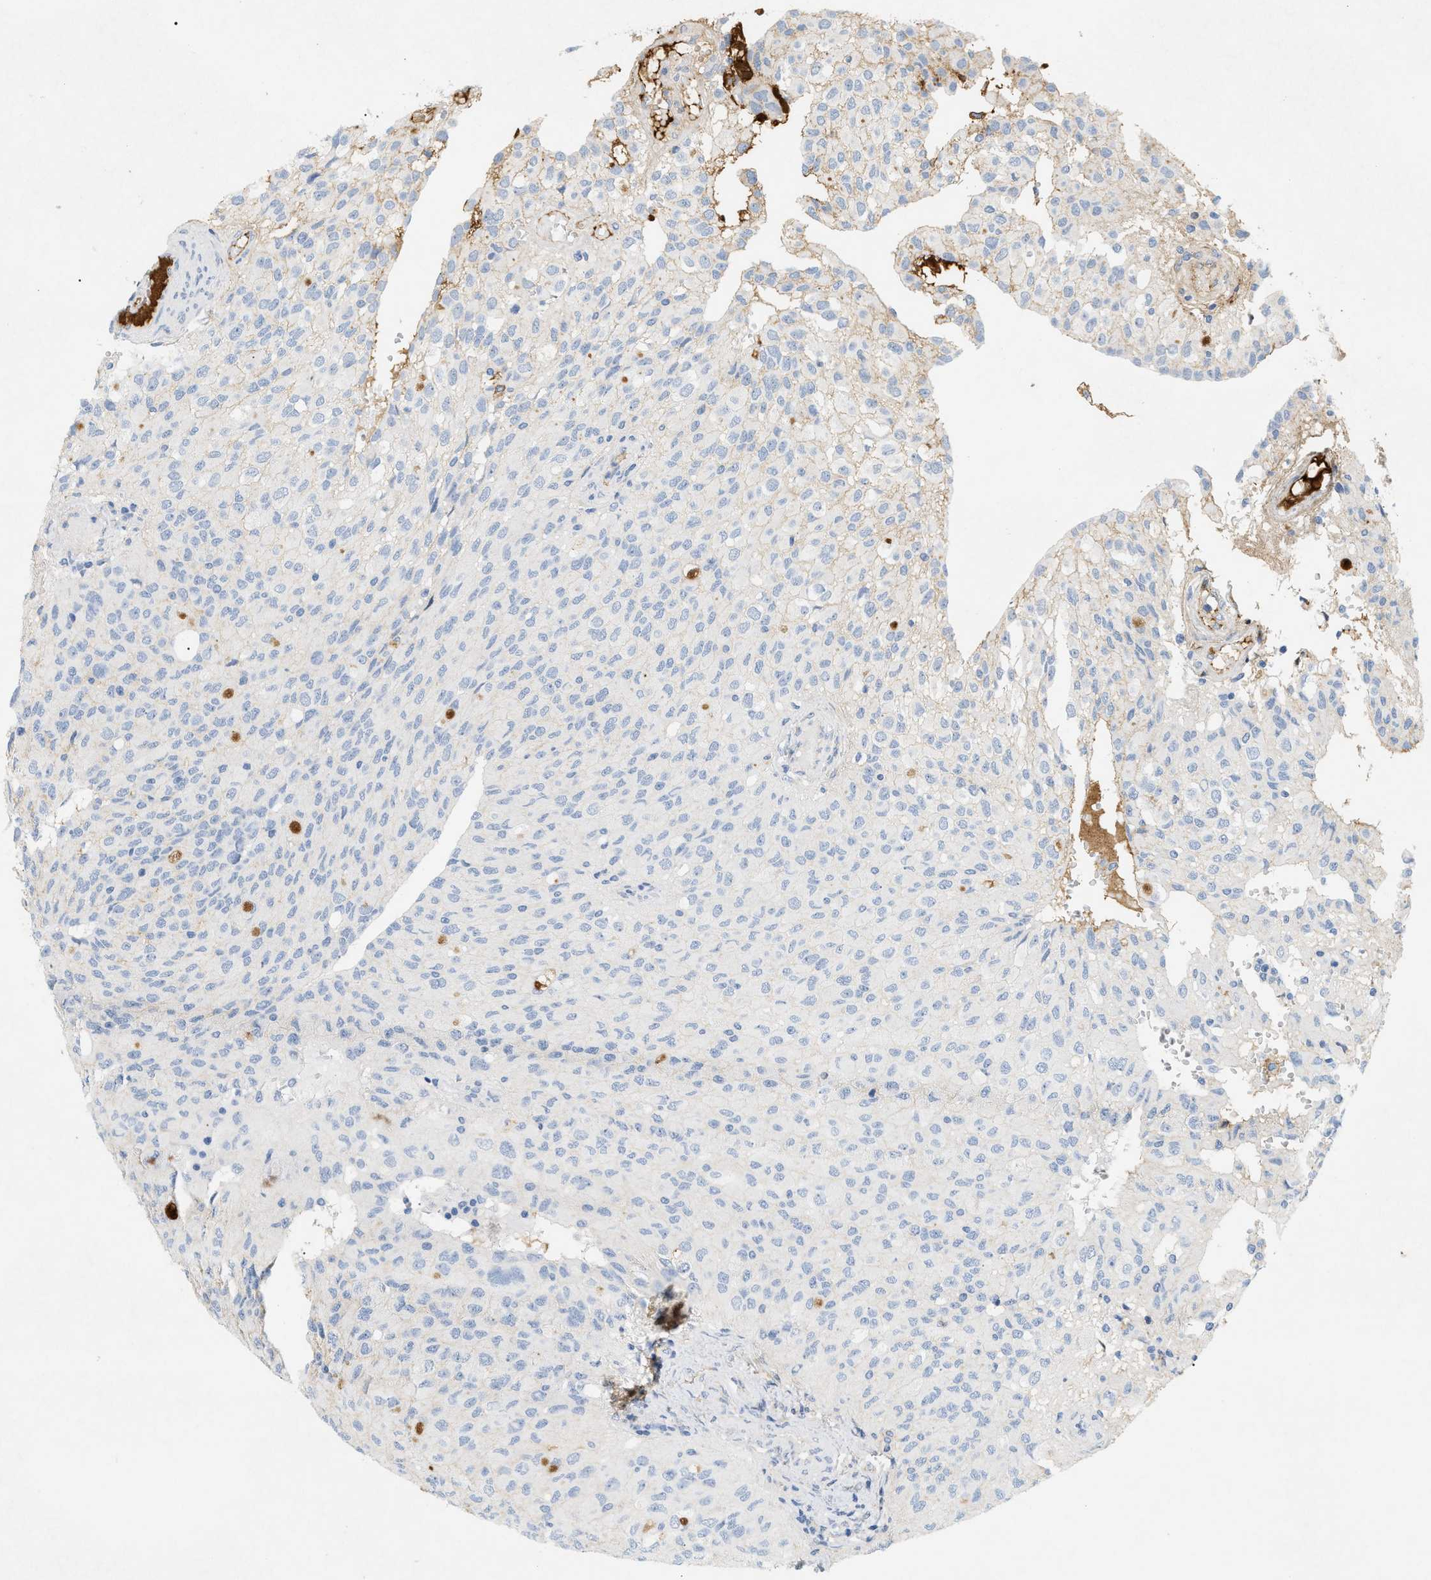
{"staining": {"intensity": "weak", "quantity": "<25%", "location": "cytoplasmic/membranous"}, "tissue": "glioma", "cell_type": "Tumor cells", "image_type": "cancer", "snomed": [{"axis": "morphology", "description": "Glioma, malignant, High grade"}, {"axis": "topography", "description": "Brain"}], "caption": "This is a histopathology image of IHC staining of high-grade glioma (malignant), which shows no positivity in tumor cells.", "gene": "CFH", "patient": {"sex": "male", "age": 32}}